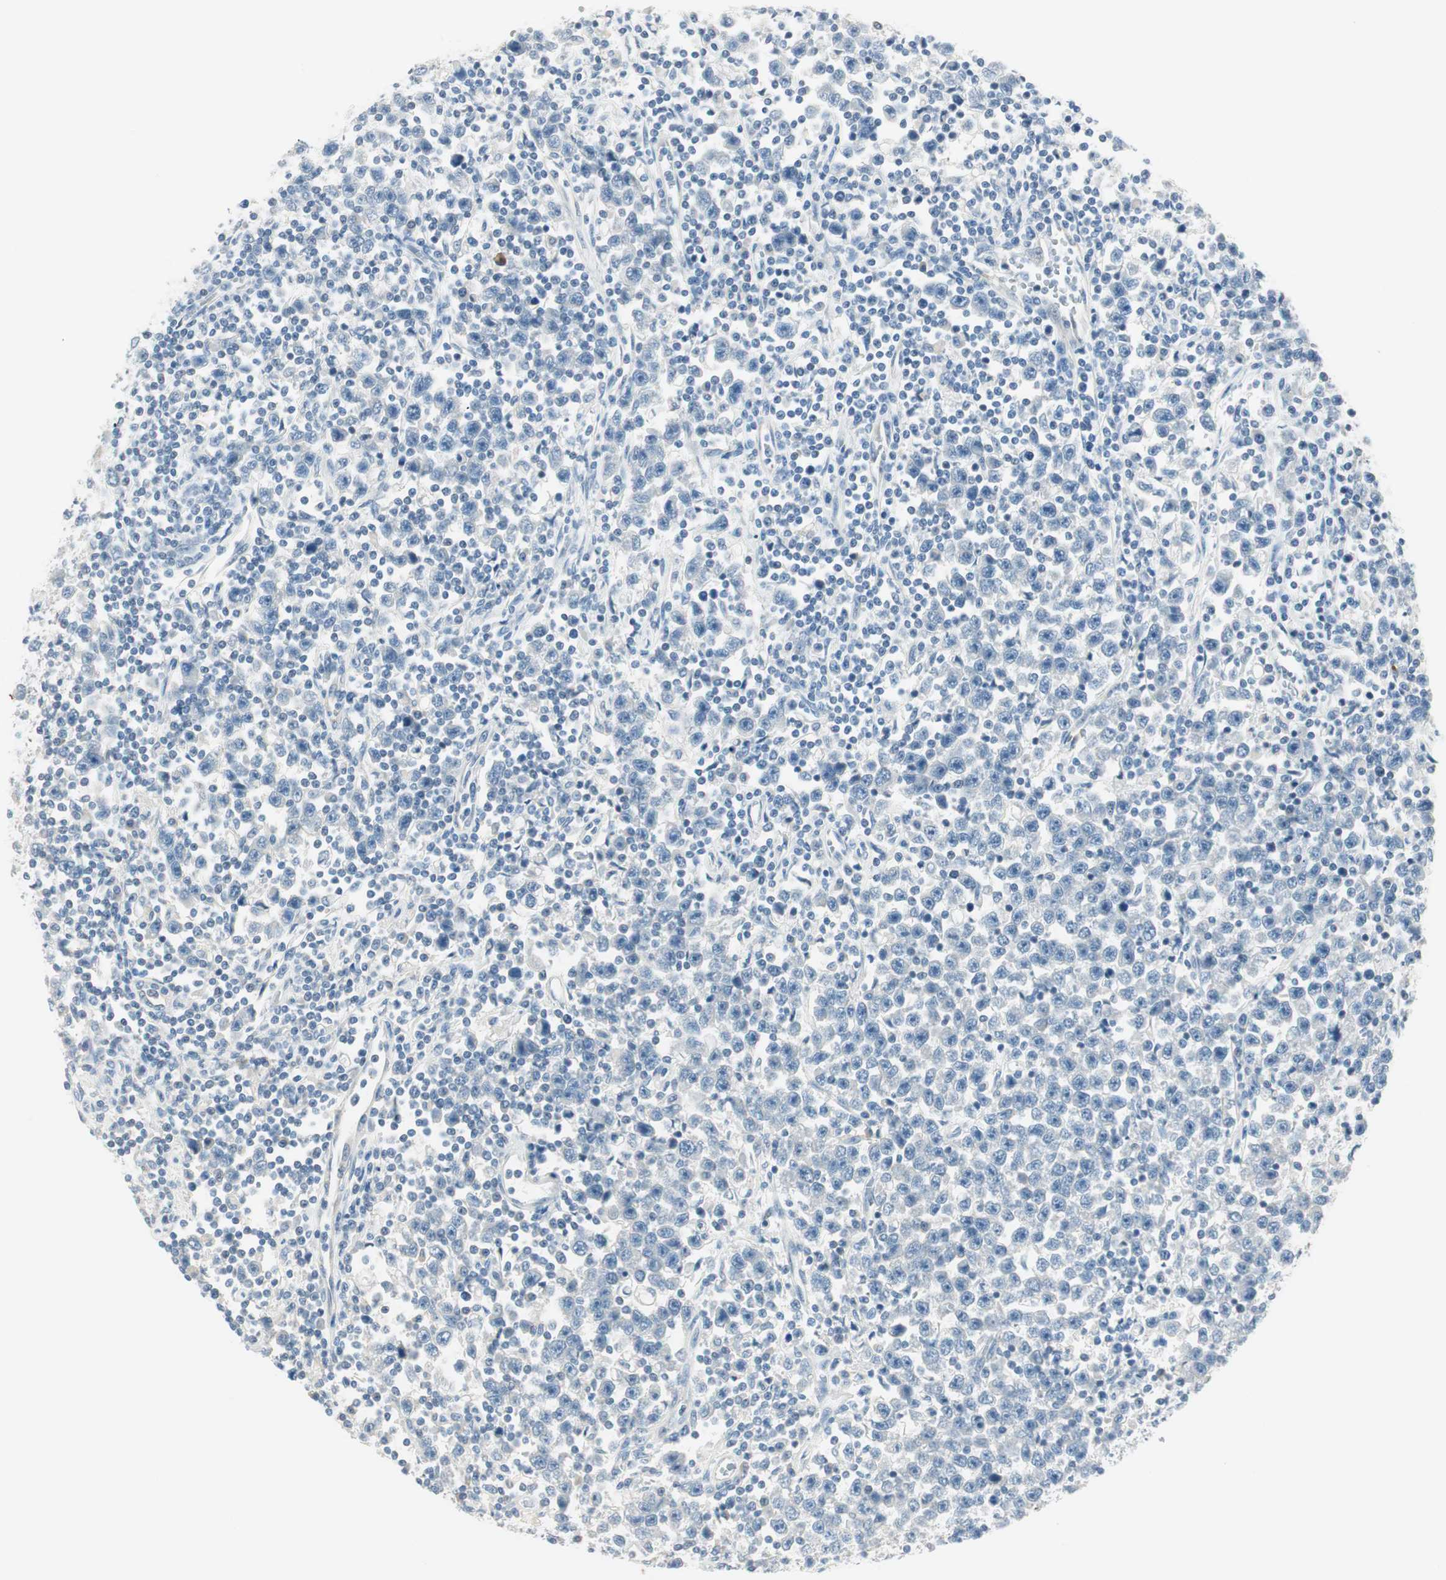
{"staining": {"intensity": "negative", "quantity": "none", "location": "none"}, "tissue": "testis cancer", "cell_type": "Tumor cells", "image_type": "cancer", "snomed": [{"axis": "morphology", "description": "Seminoma, NOS"}, {"axis": "topography", "description": "Testis"}], "caption": "There is no significant positivity in tumor cells of testis seminoma. Brightfield microscopy of immunohistochemistry stained with DAB (brown) and hematoxylin (blue), captured at high magnification.", "gene": "GNAO1", "patient": {"sex": "male", "age": 43}}